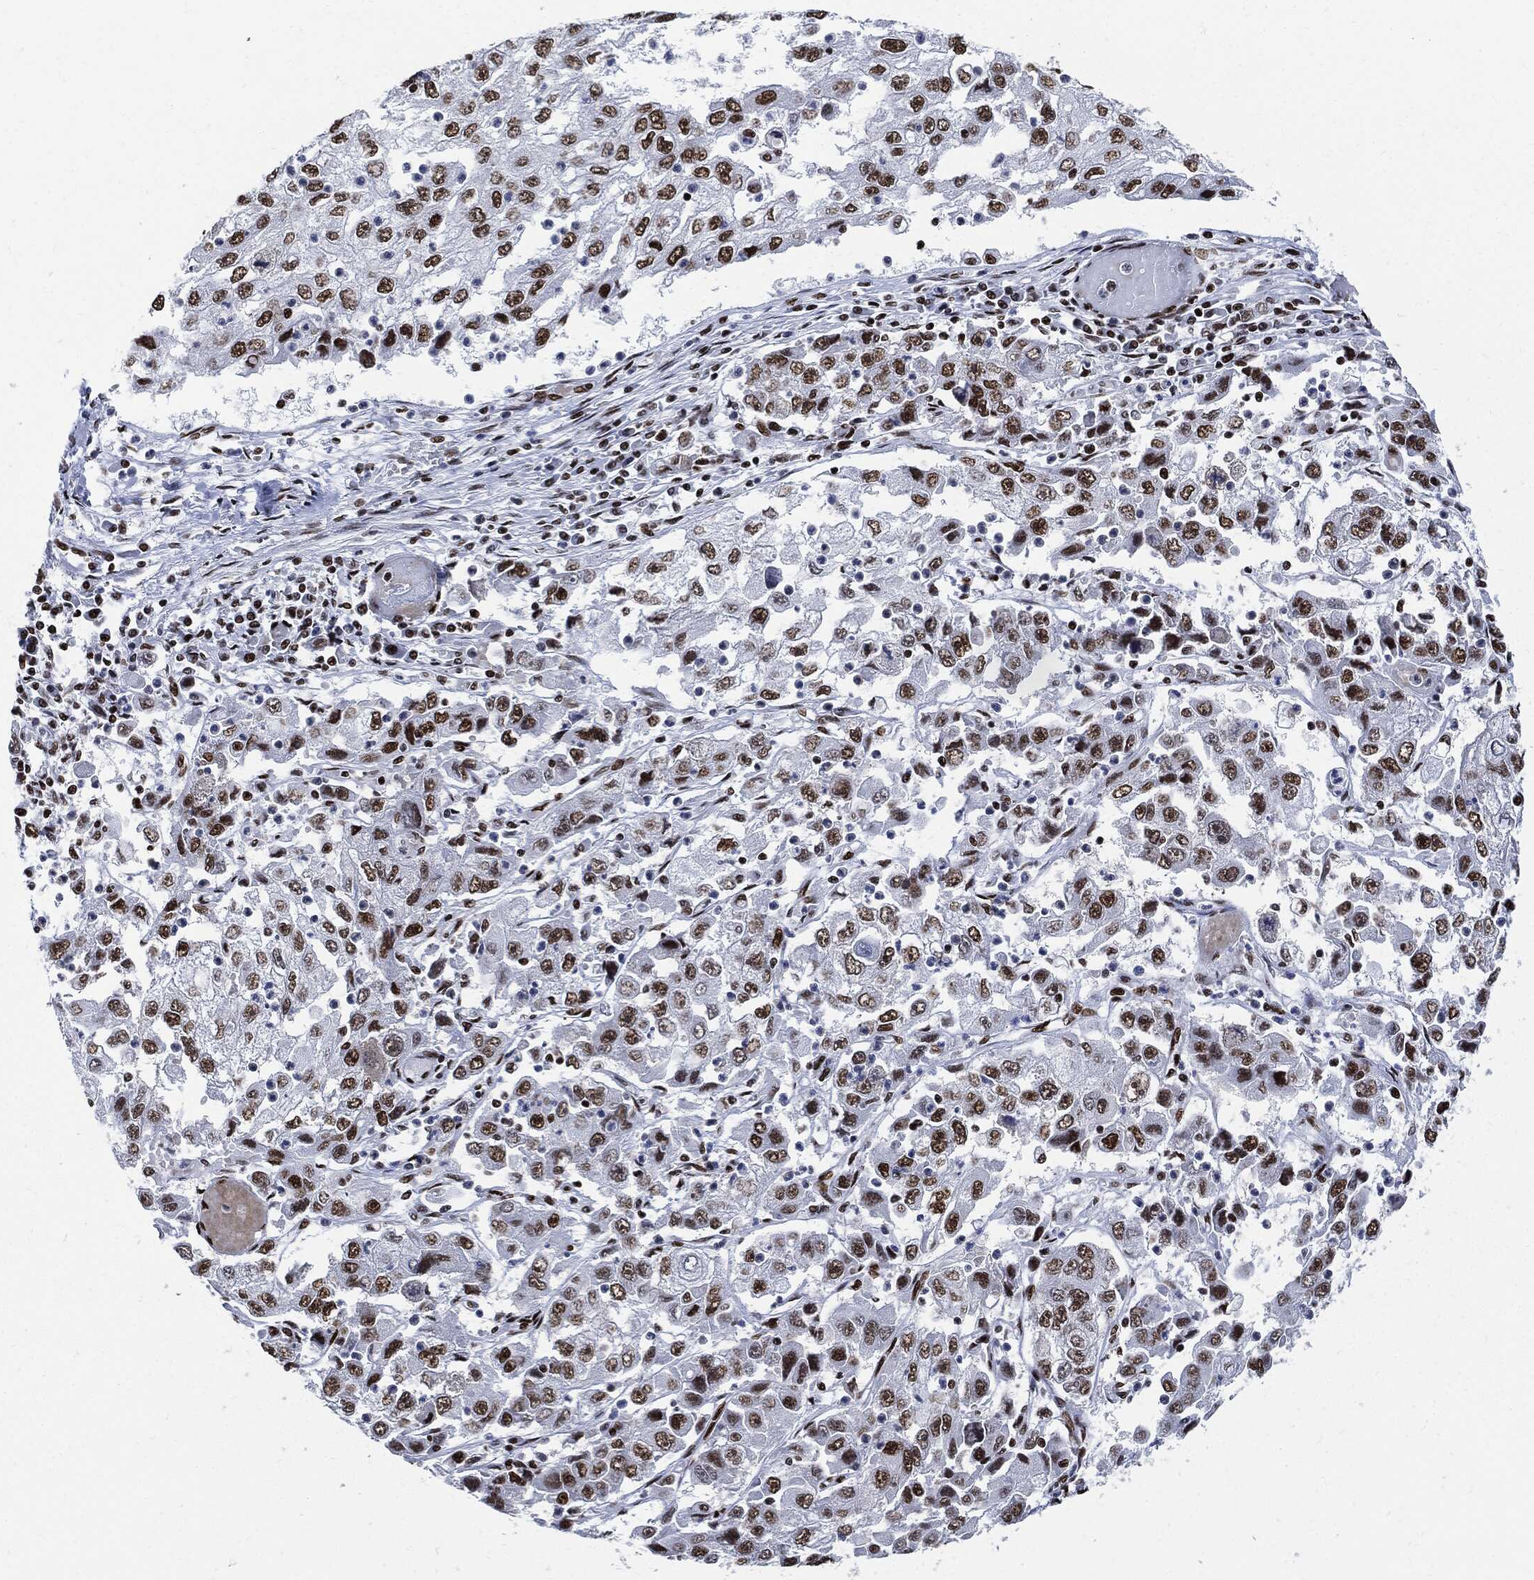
{"staining": {"intensity": "strong", "quantity": ">75%", "location": "nuclear"}, "tissue": "cervical cancer", "cell_type": "Tumor cells", "image_type": "cancer", "snomed": [{"axis": "morphology", "description": "Squamous cell carcinoma, NOS"}, {"axis": "topography", "description": "Cervix"}], "caption": "Immunohistochemical staining of cervical cancer demonstrates high levels of strong nuclear protein expression in about >75% of tumor cells.", "gene": "RECQL", "patient": {"sex": "female", "age": 36}}